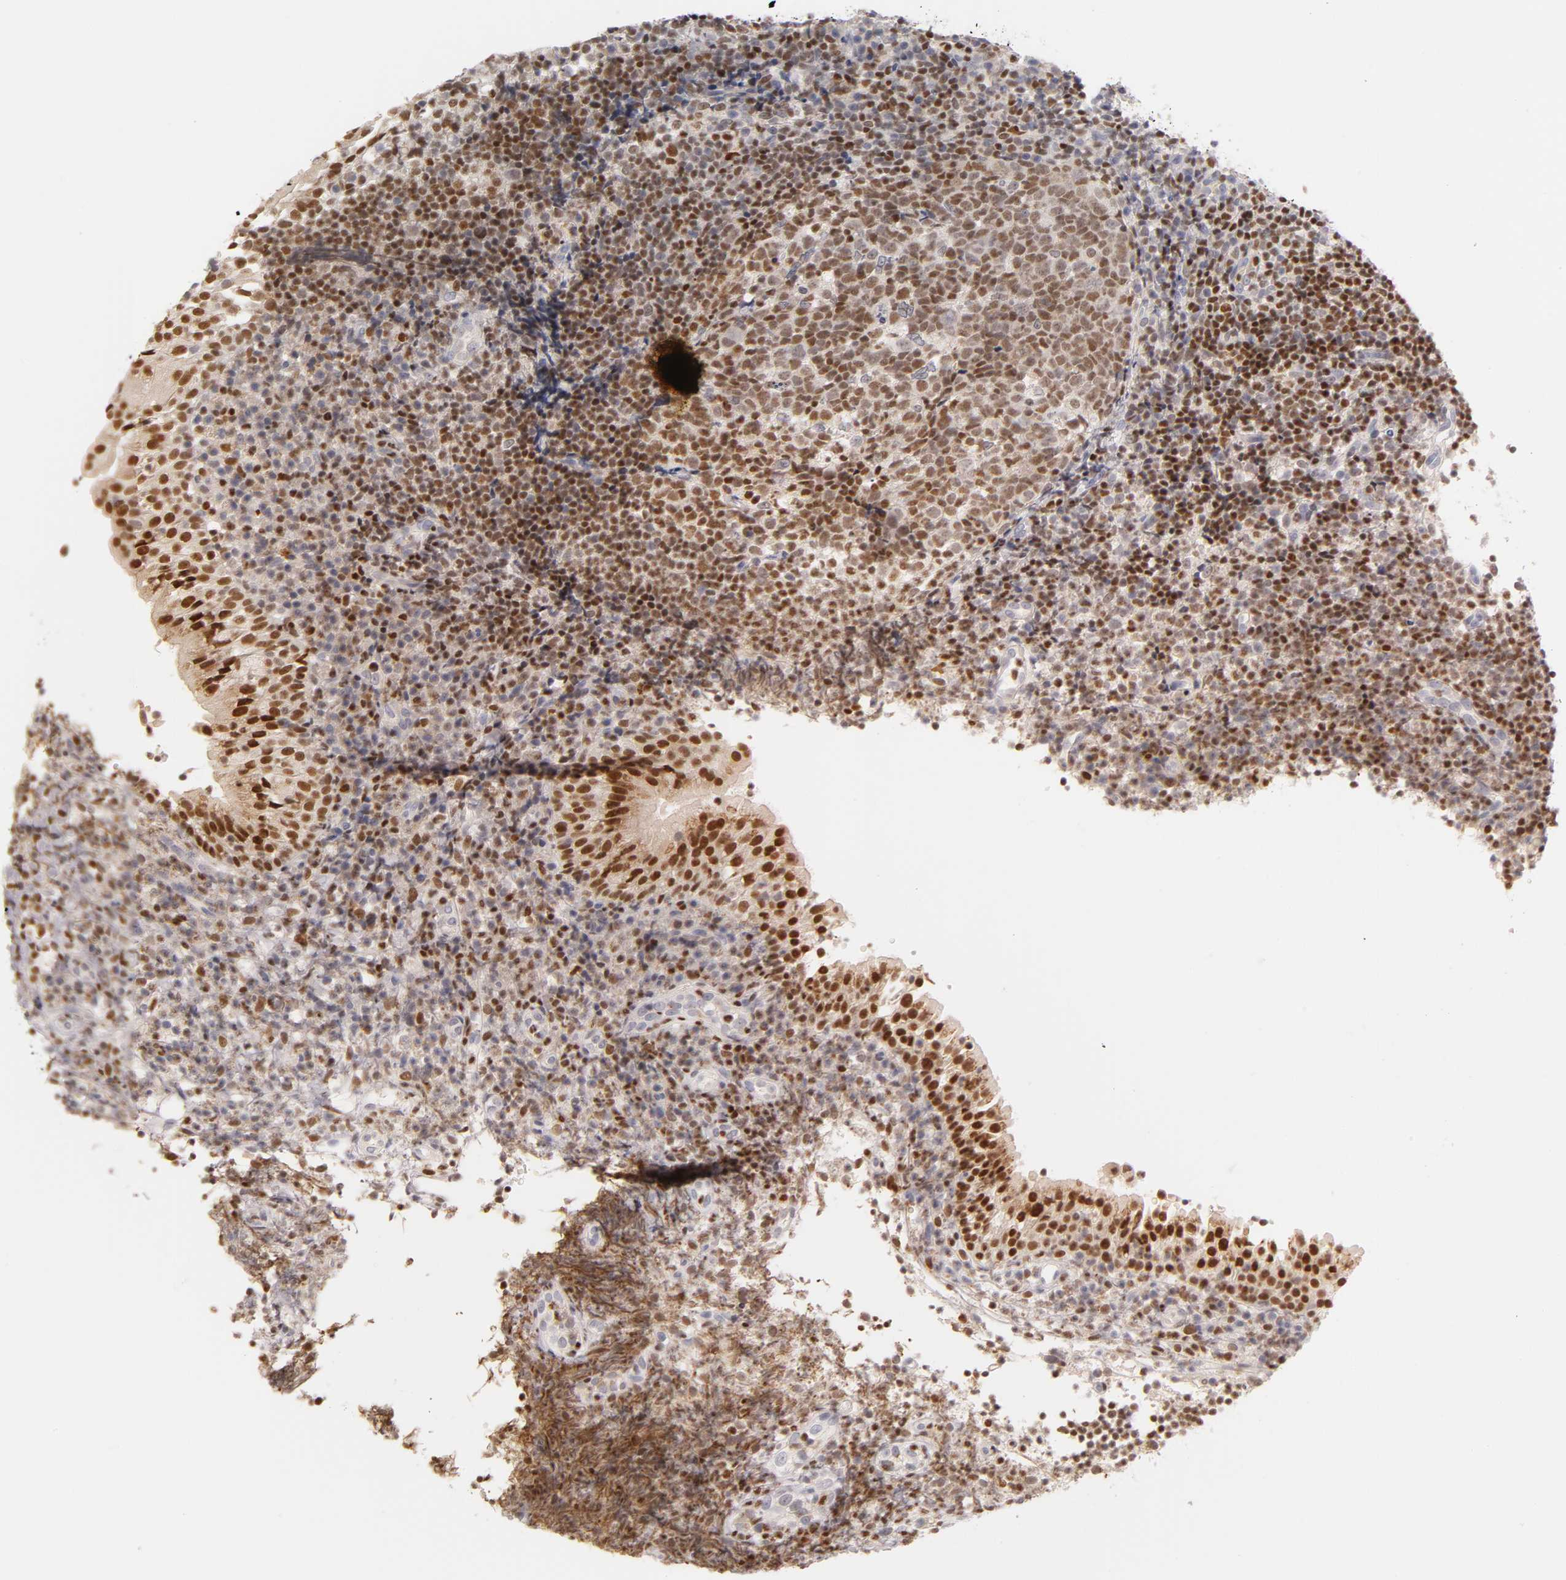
{"staining": {"intensity": "moderate", "quantity": ">75%", "location": "nuclear"}, "tissue": "tonsil", "cell_type": "Germinal center cells", "image_type": "normal", "snomed": [{"axis": "morphology", "description": "Normal tissue, NOS"}, {"axis": "topography", "description": "Tonsil"}], "caption": "Protein analysis of unremarkable tonsil shows moderate nuclear positivity in about >75% of germinal center cells.", "gene": "RUNX1", "patient": {"sex": "female", "age": 40}}